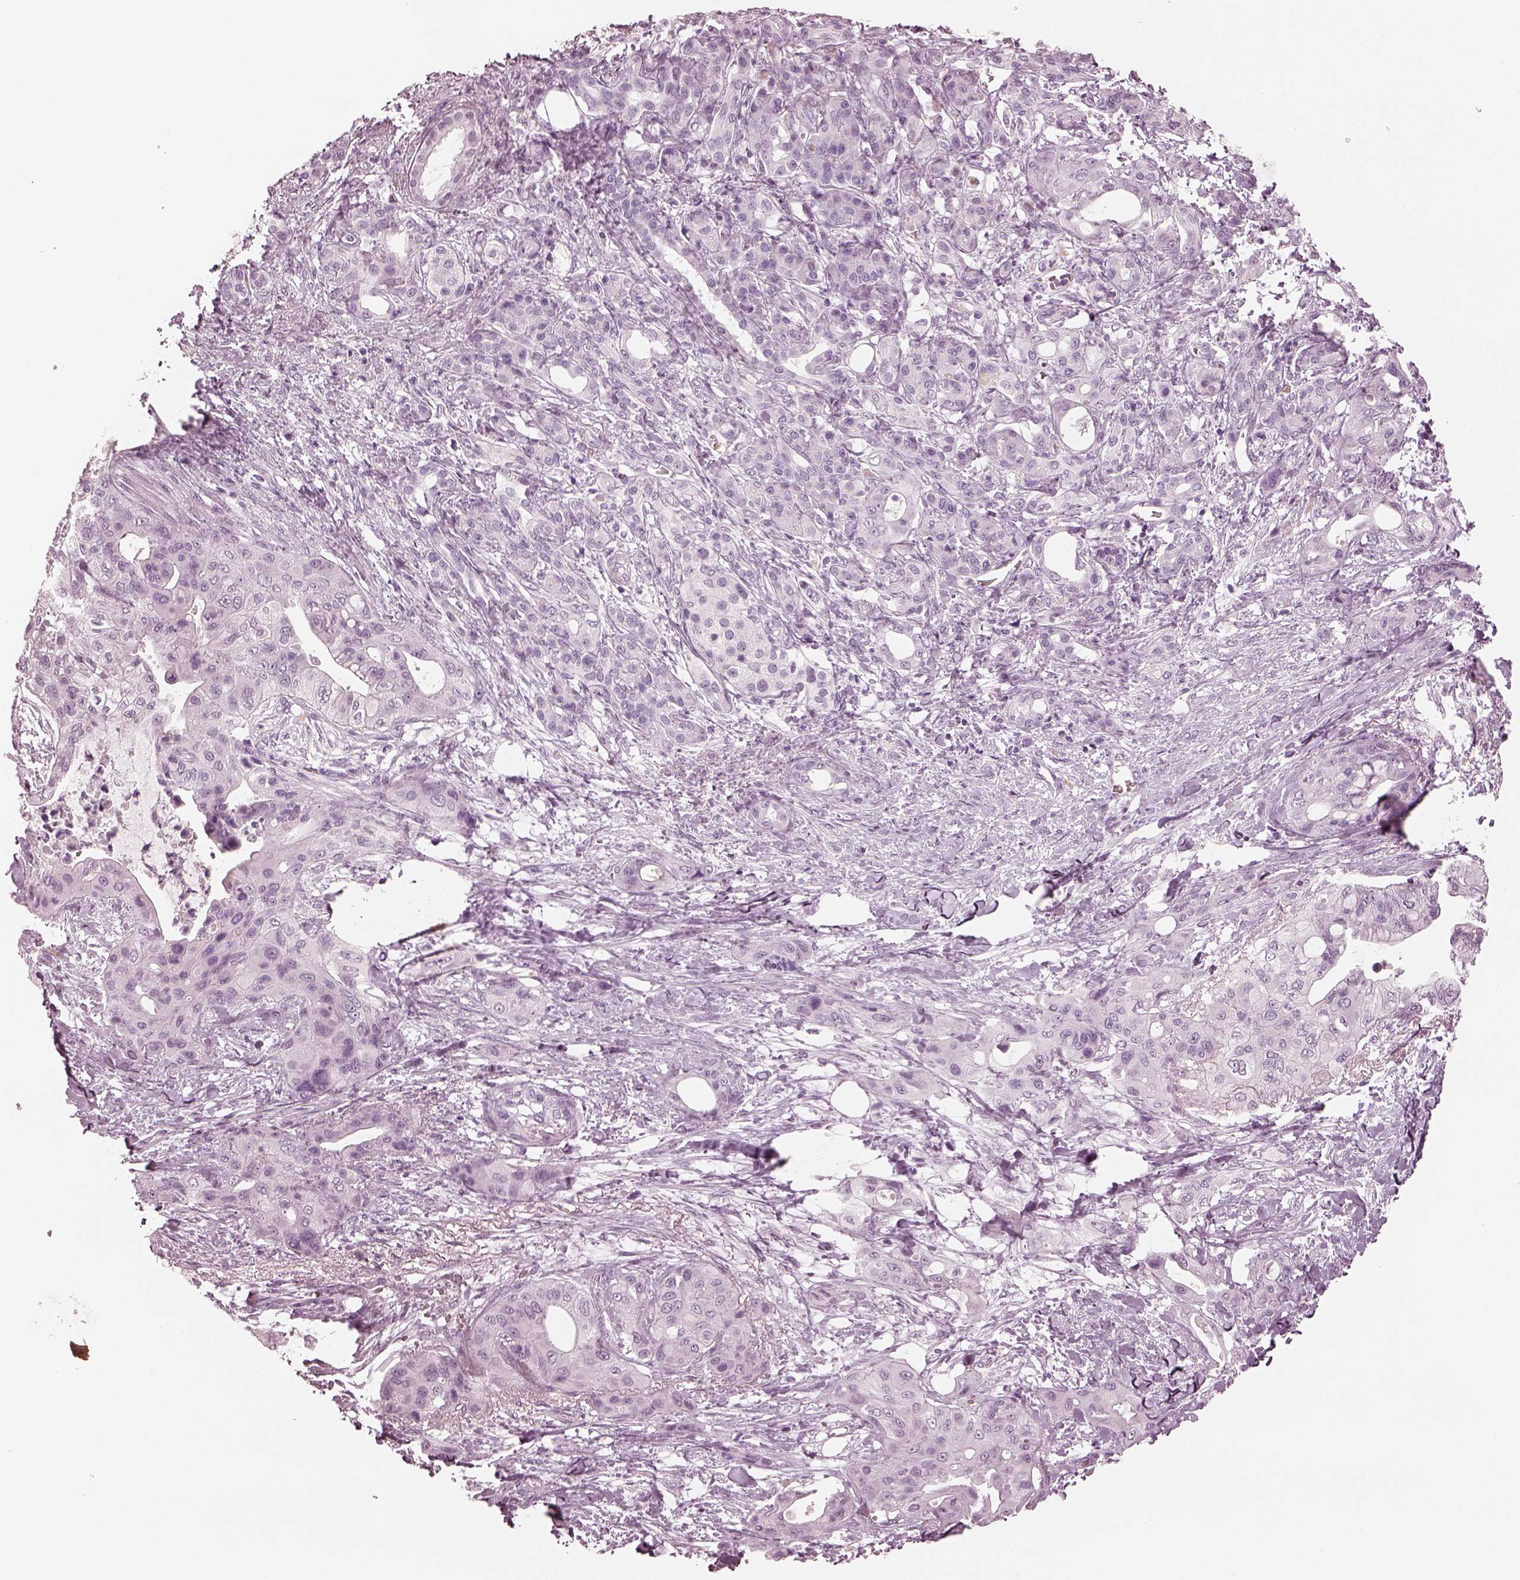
{"staining": {"intensity": "negative", "quantity": "none", "location": "none"}, "tissue": "pancreatic cancer", "cell_type": "Tumor cells", "image_type": "cancer", "snomed": [{"axis": "morphology", "description": "Adenocarcinoma, NOS"}, {"axis": "topography", "description": "Pancreas"}], "caption": "There is no significant expression in tumor cells of pancreatic cancer.", "gene": "CSH1", "patient": {"sex": "male", "age": 71}}